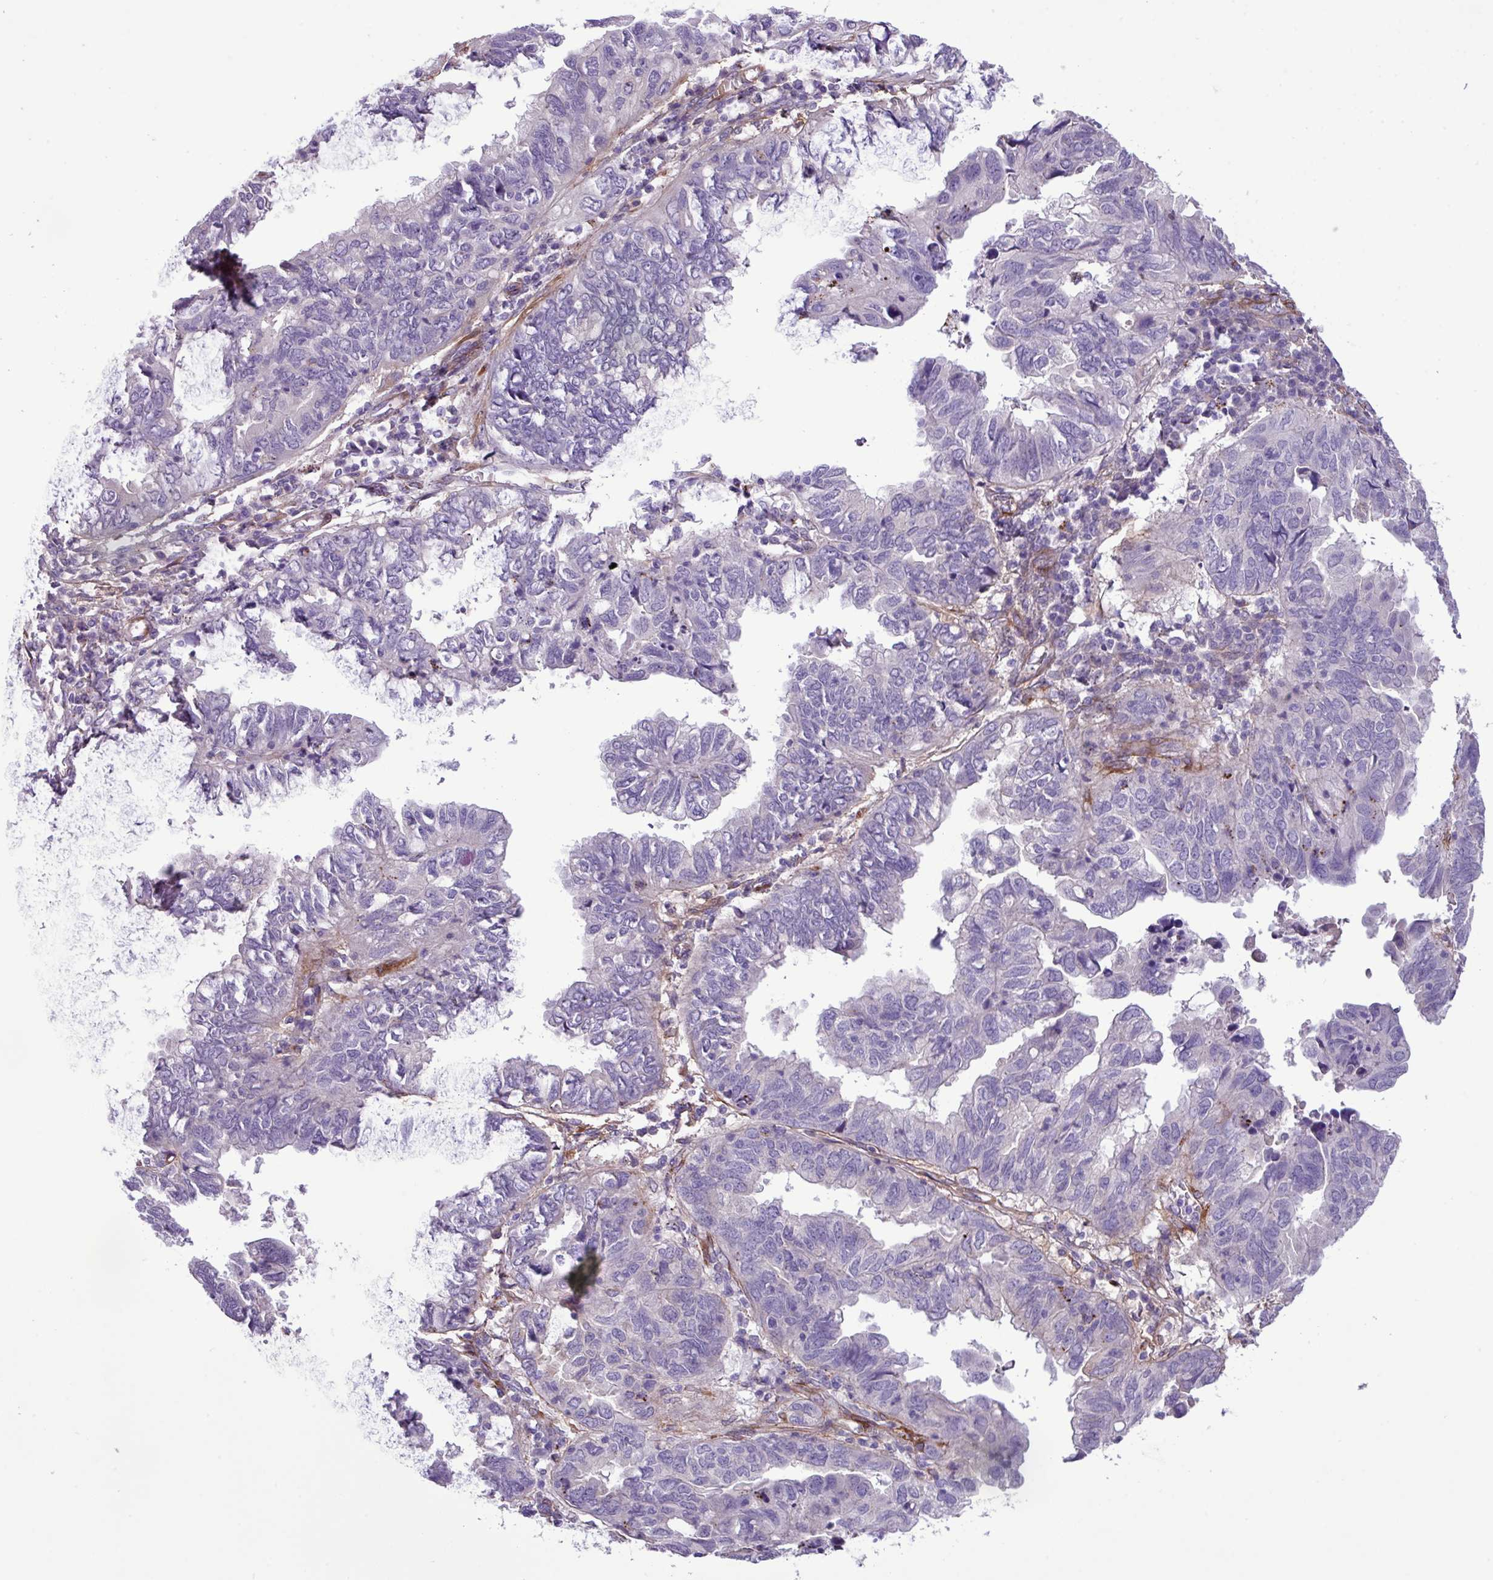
{"staining": {"intensity": "negative", "quantity": "none", "location": "none"}, "tissue": "endometrial cancer", "cell_type": "Tumor cells", "image_type": "cancer", "snomed": [{"axis": "morphology", "description": "Adenocarcinoma, NOS"}, {"axis": "topography", "description": "Uterus"}], "caption": "The immunohistochemistry image has no significant staining in tumor cells of endometrial adenocarcinoma tissue. (IHC, brightfield microscopy, high magnification).", "gene": "CD248", "patient": {"sex": "female", "age": 77}}